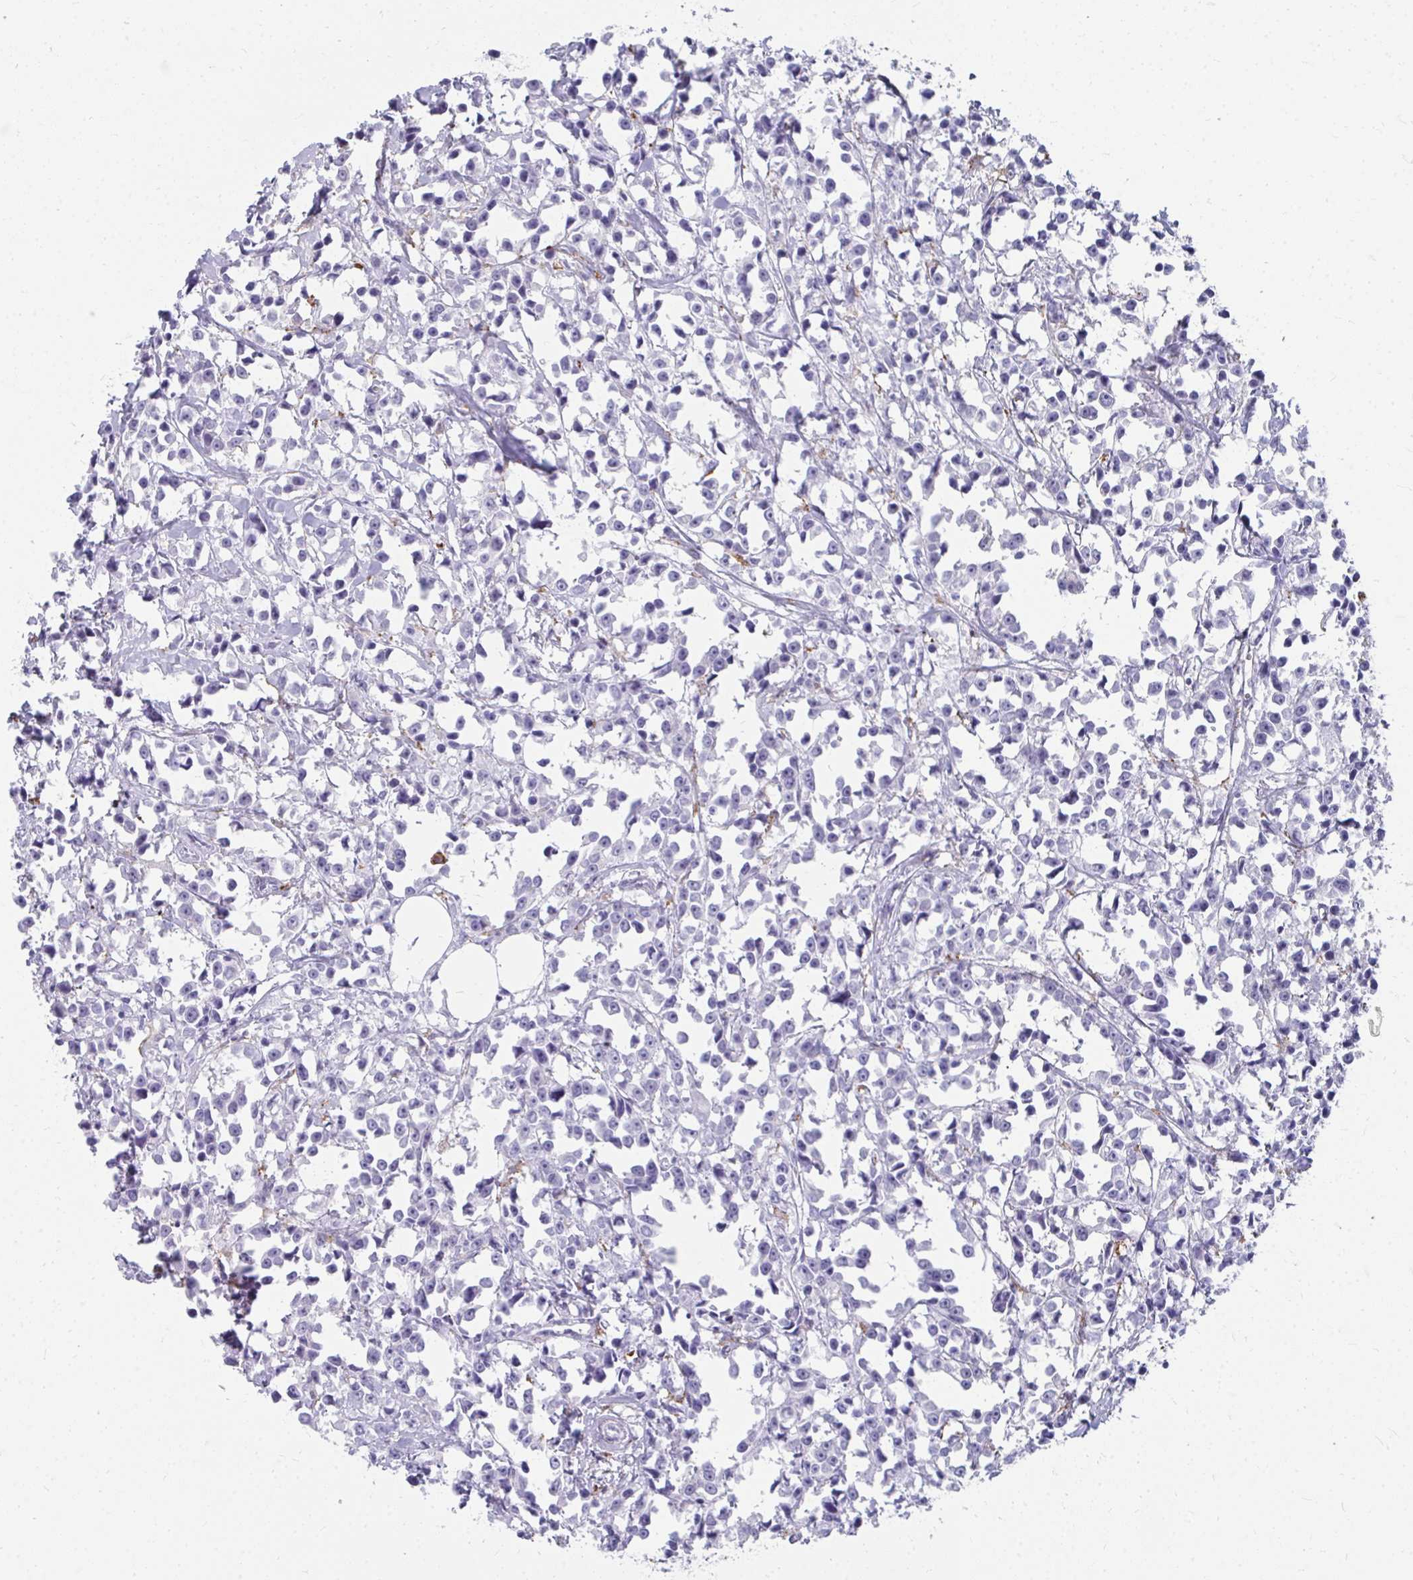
{"staining": {"intensity": "negative", "quantity": "none", "location": "none"}, "tissue": "breast cancer", "cell_type": "Tumor cells", "image_type": "cancer", "snomed": [{"axis": "morphology", "description": "Duct carcinoma"}, {"axis": "topography", "description": "Breast"}], "caption": "Breast cancer (infiltrating ductal carcinoma) stained for a protein using immunohistochemistry displays no staining tumor cells.", "gene": "CD163", "patient": {"sex": "female", "age": 80}}